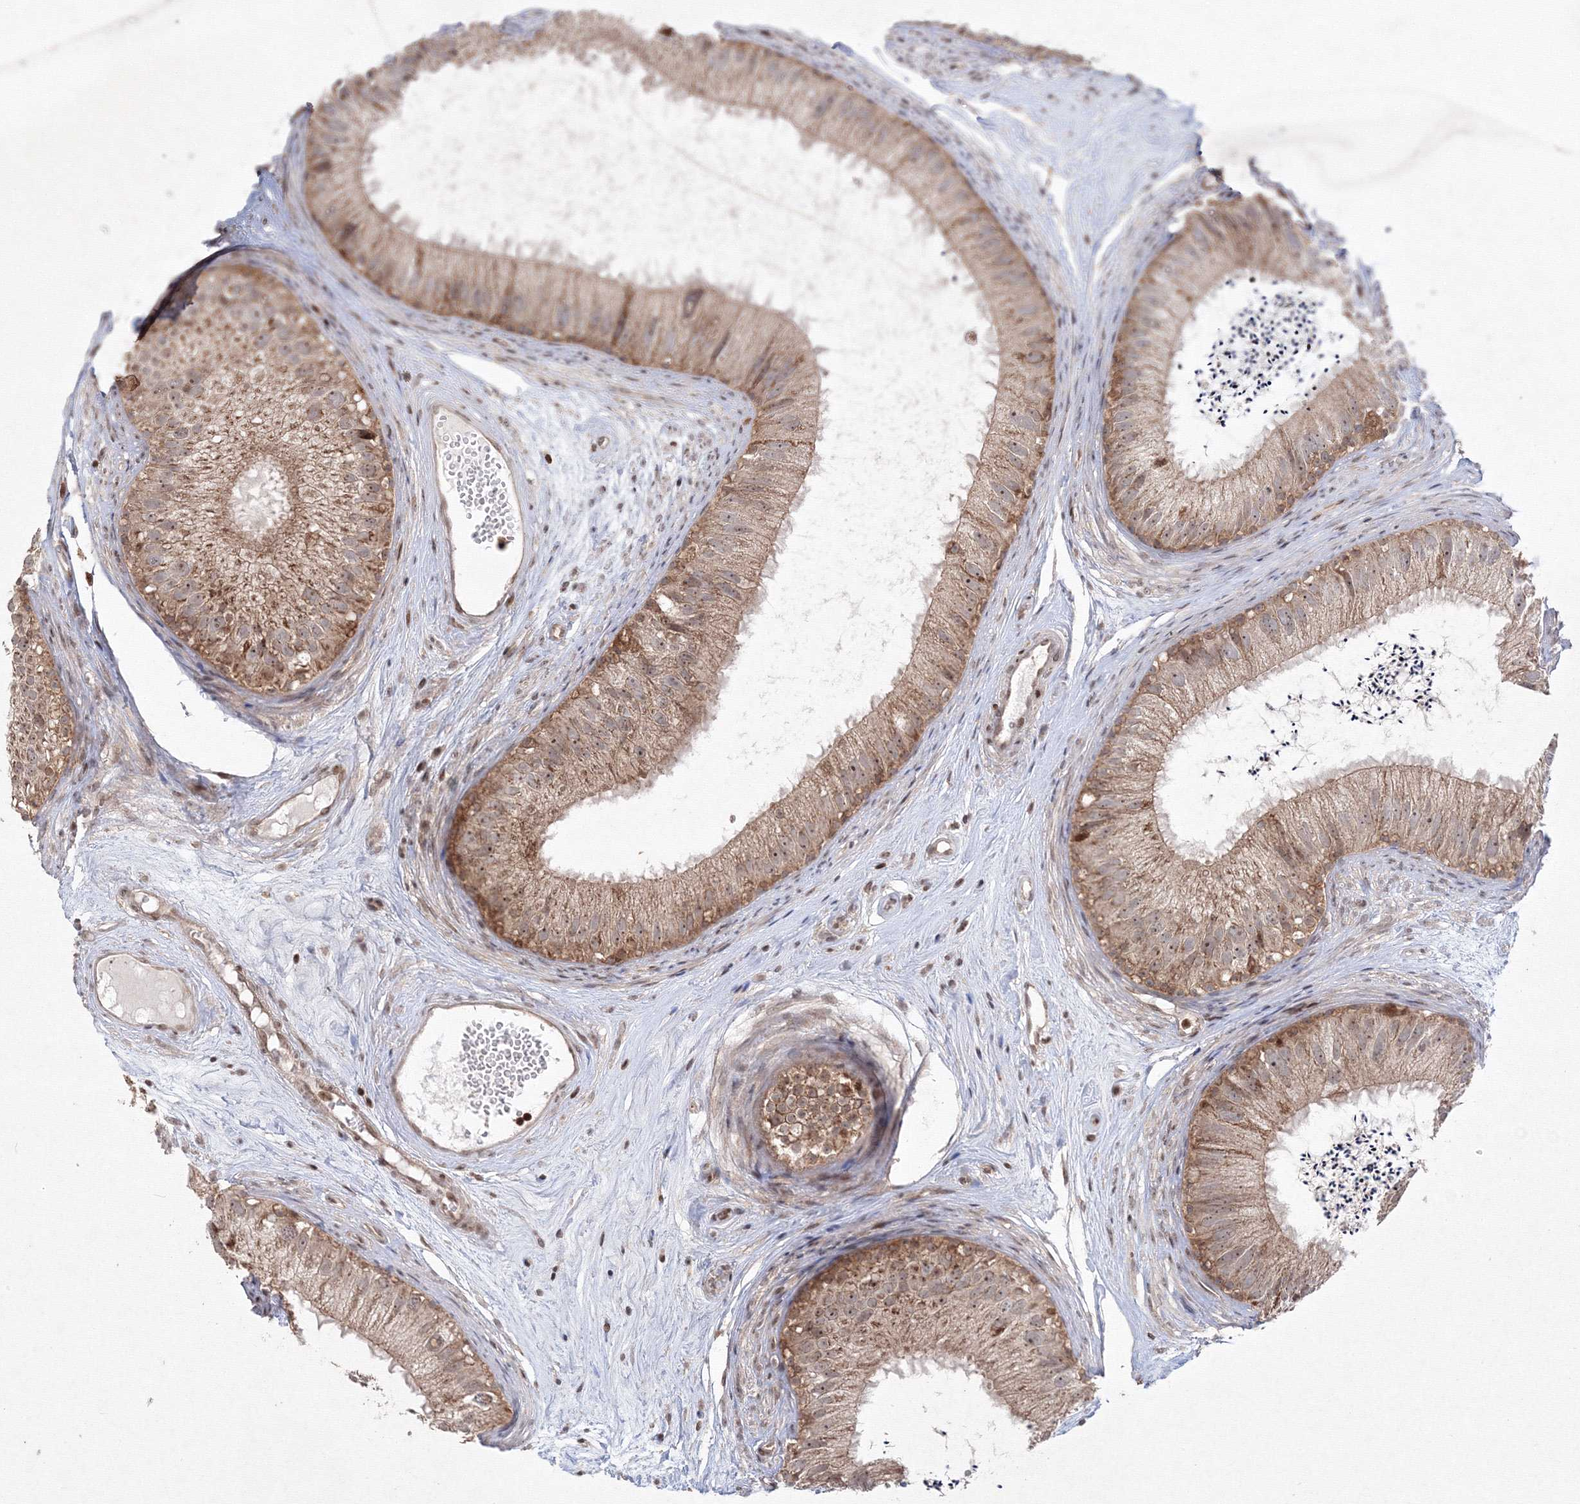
{"staining": {"intensity": "moderate", "quantity": ">75%", "location": "cytoplasmic/membranous,nuclear"}, "tissue": "epididymis", "cell_type": "Glandular cells", "image_type": "normal", "snomed": [{"axis": "morphology", "description": "Normal tissue, NOS"}, {"axis": "topography", "description": "Epididymis"}], "caption": "Approximately >75% of glandular cells in benign human epididymis reveal moderate cytoplasmic/membranous,nuclear protein expression as visualized by brown immunohistochemical staining.", "gene": "MKRN2", "patient": {"sex": "male", "age": 77}}